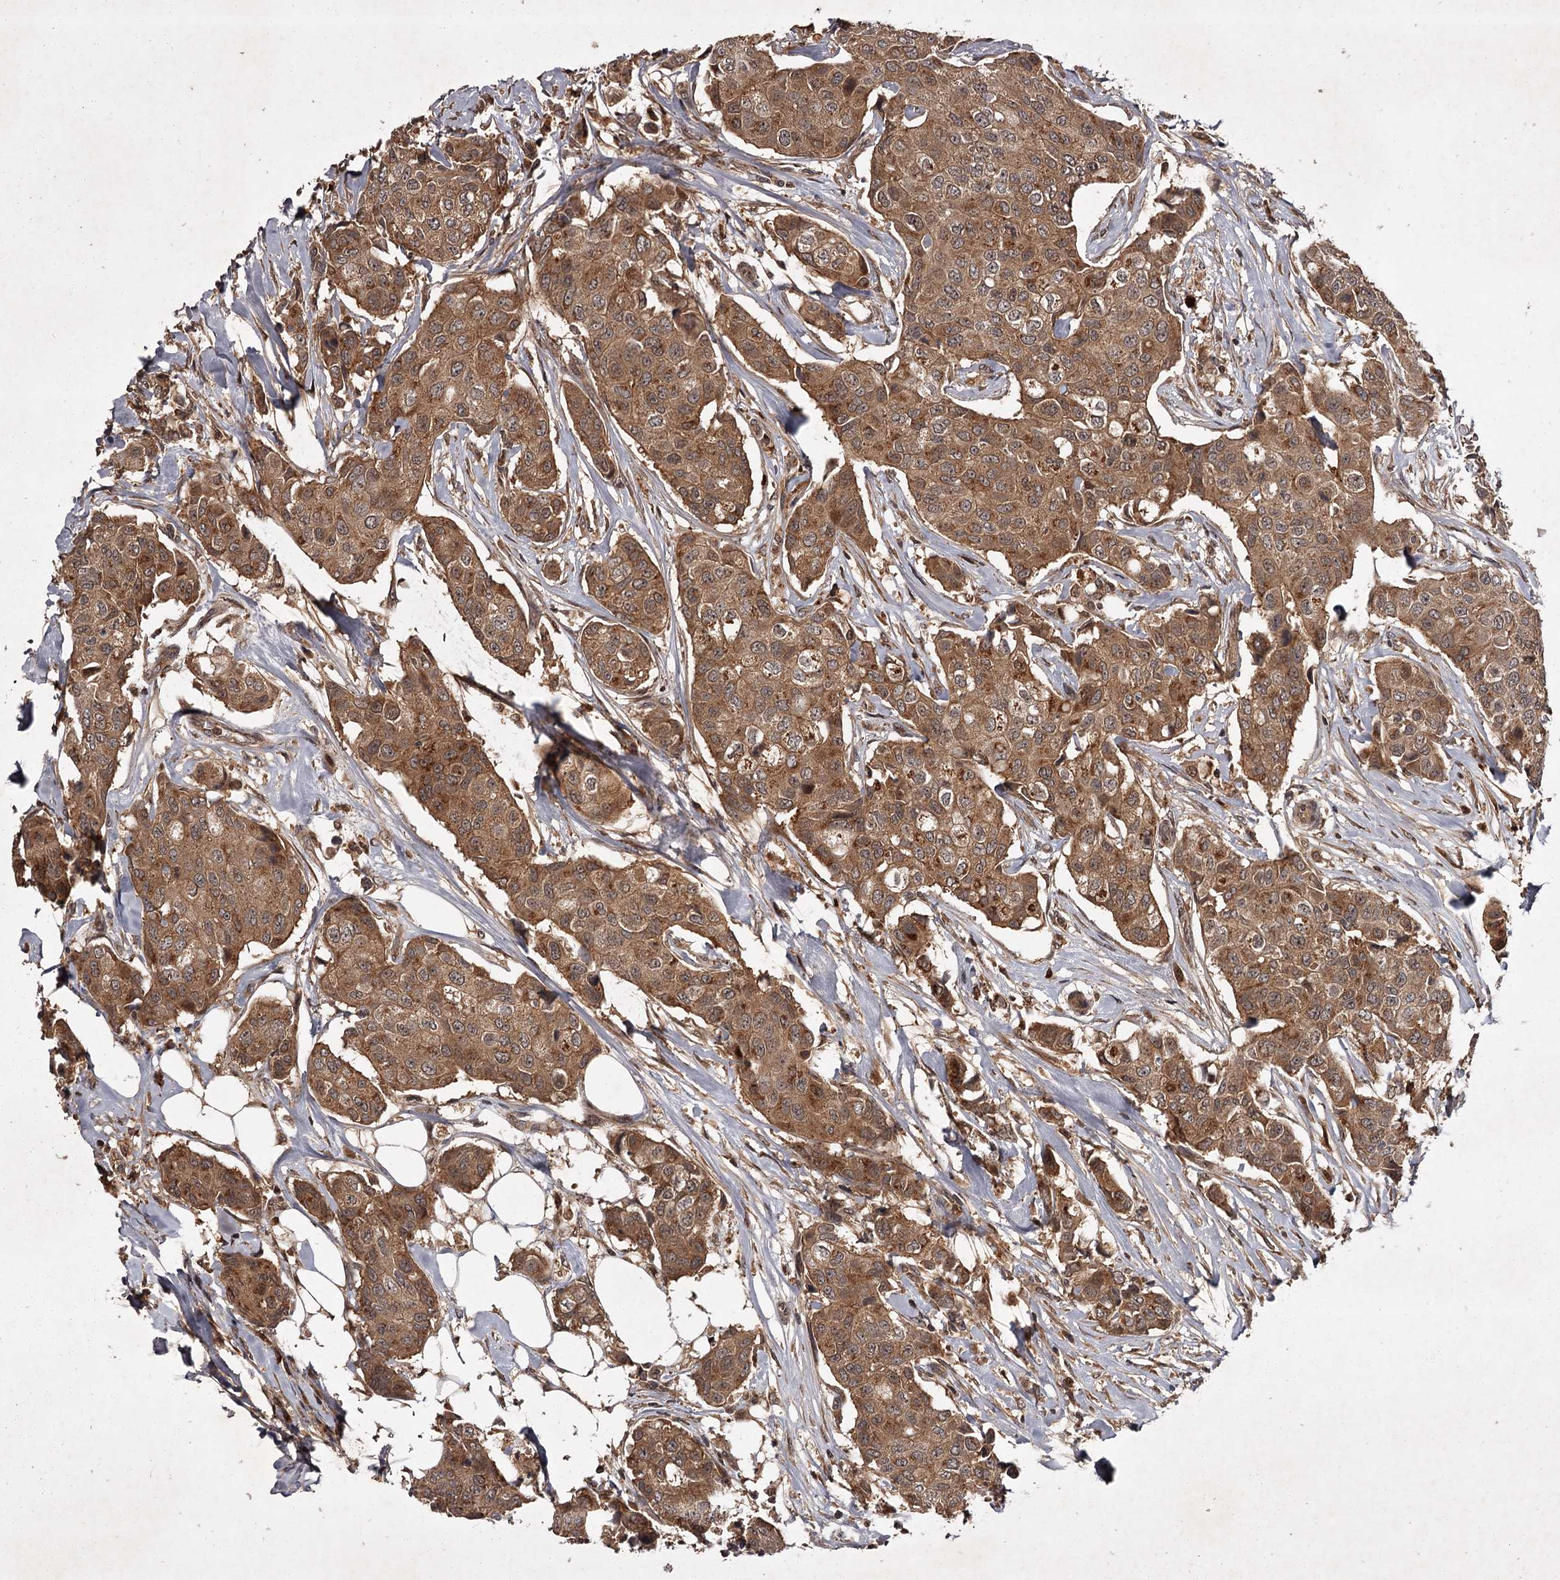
{"staining": {"intensity": "moderate", "quantity": ">75%", "location": "cytoplasmic/membranous"}, "tissue": "breast cancer", "cell_type": "Tumor cells", "image_type": "cancer", "snomed": [{"axis": "morphology", "description": "Duct carcinoma"}, {"axis": "topography", "description": "Breast"}], "caption": "The micrograph shows a brown stain indicating the presence of a protein in the cytoplasmic/membranous of tumor cells in breast cancer (intraductal carcinoma).", "gene": "TBC1D23", "patient": {"sex": "female", "age": 80}}